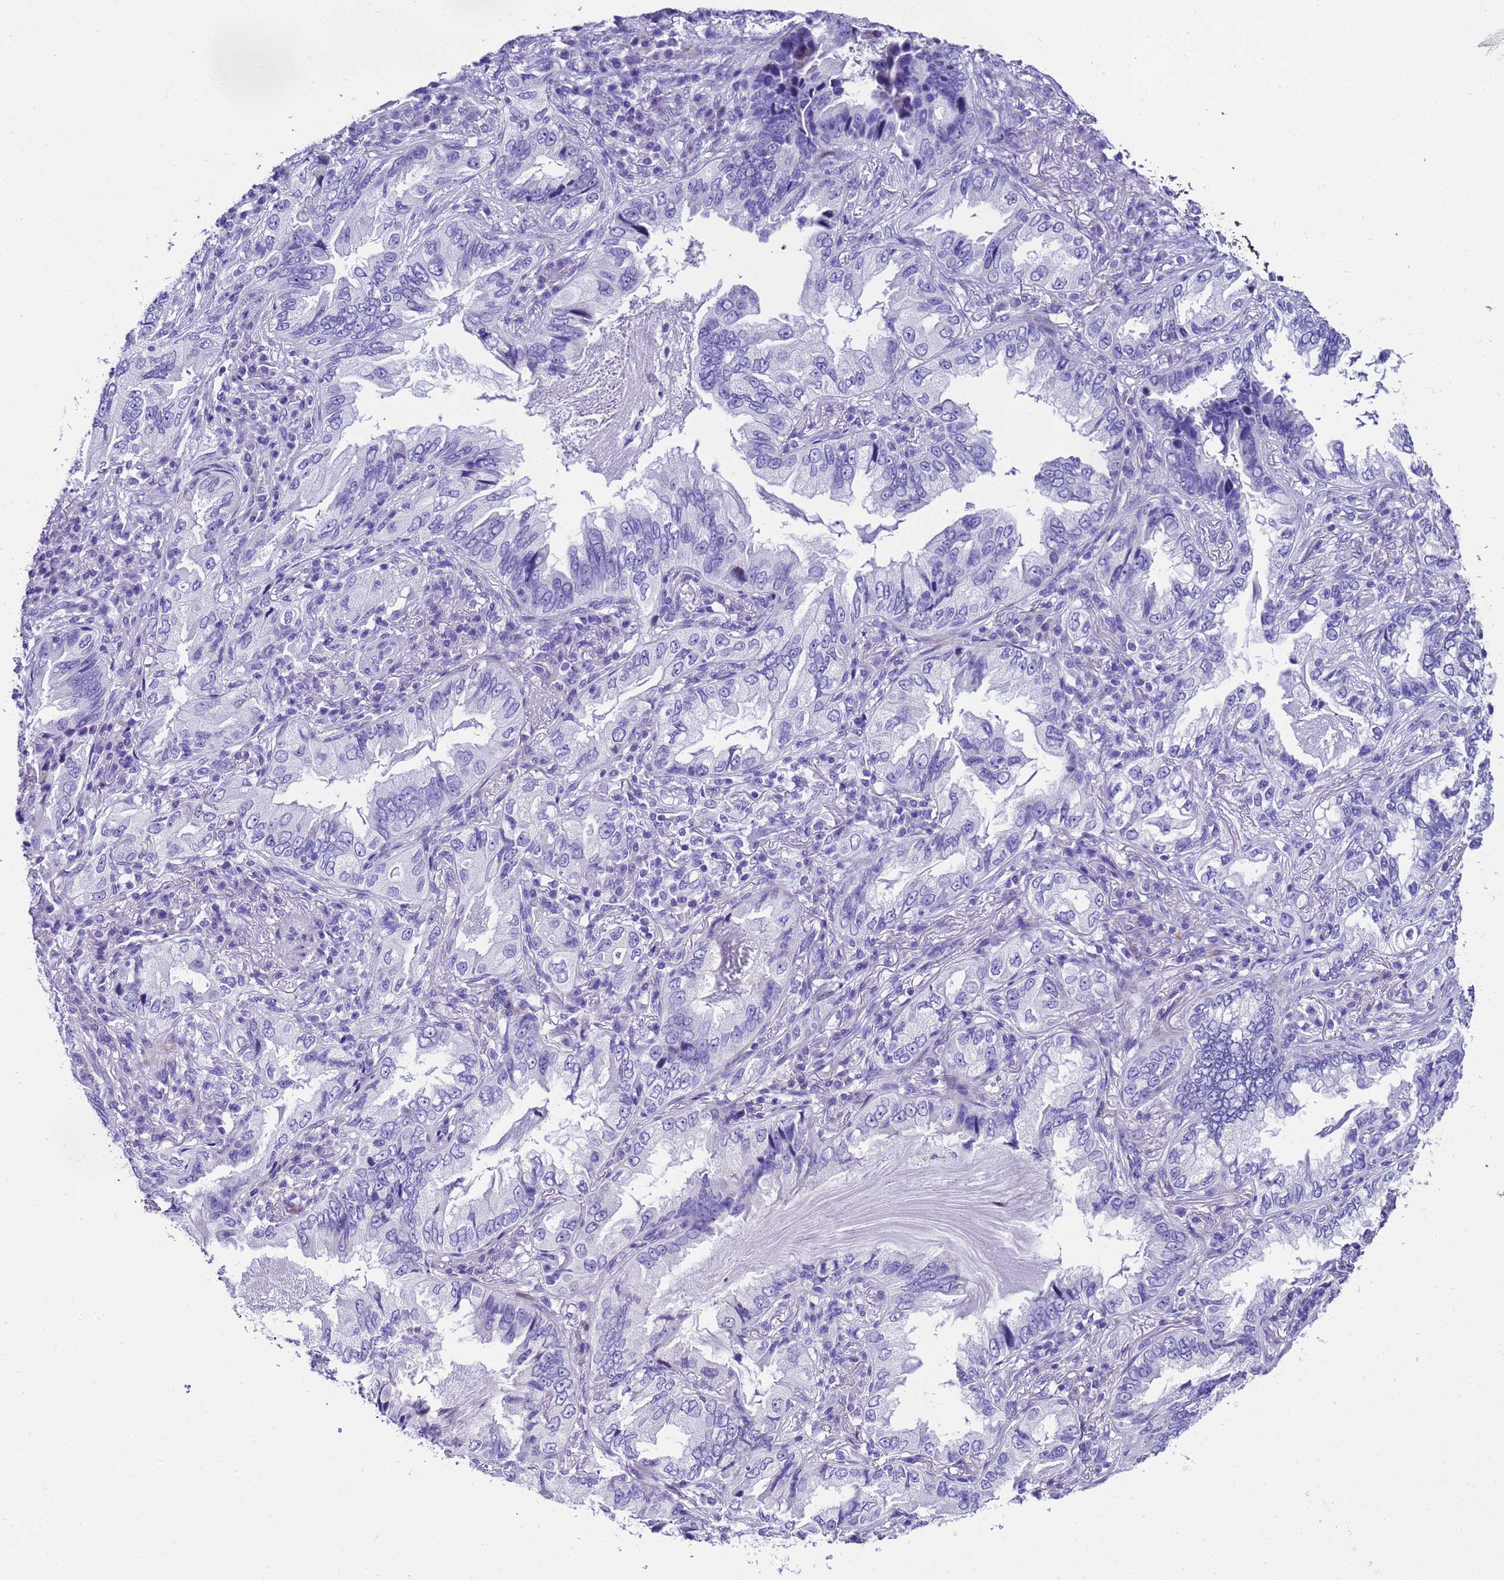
{"staining": {"intensity": "negative", "quantity": "none", "location": "none"}, "tissue": "lung cancer", "cell_type": "Tumor cells", "image_type": "cancer", "snomed": [{"axis": "morphology", "description": "Adenocarcinoma, NOS"}, {"axis": "topography", "description": "Lung"}], "caption": "Immunohistochemistry (IHC) of human lung adenocarcinoma demonstrates no expression in tumor cells.", "gene": "UGT2B10", "patient": {"sex": "female", "age": 69}}